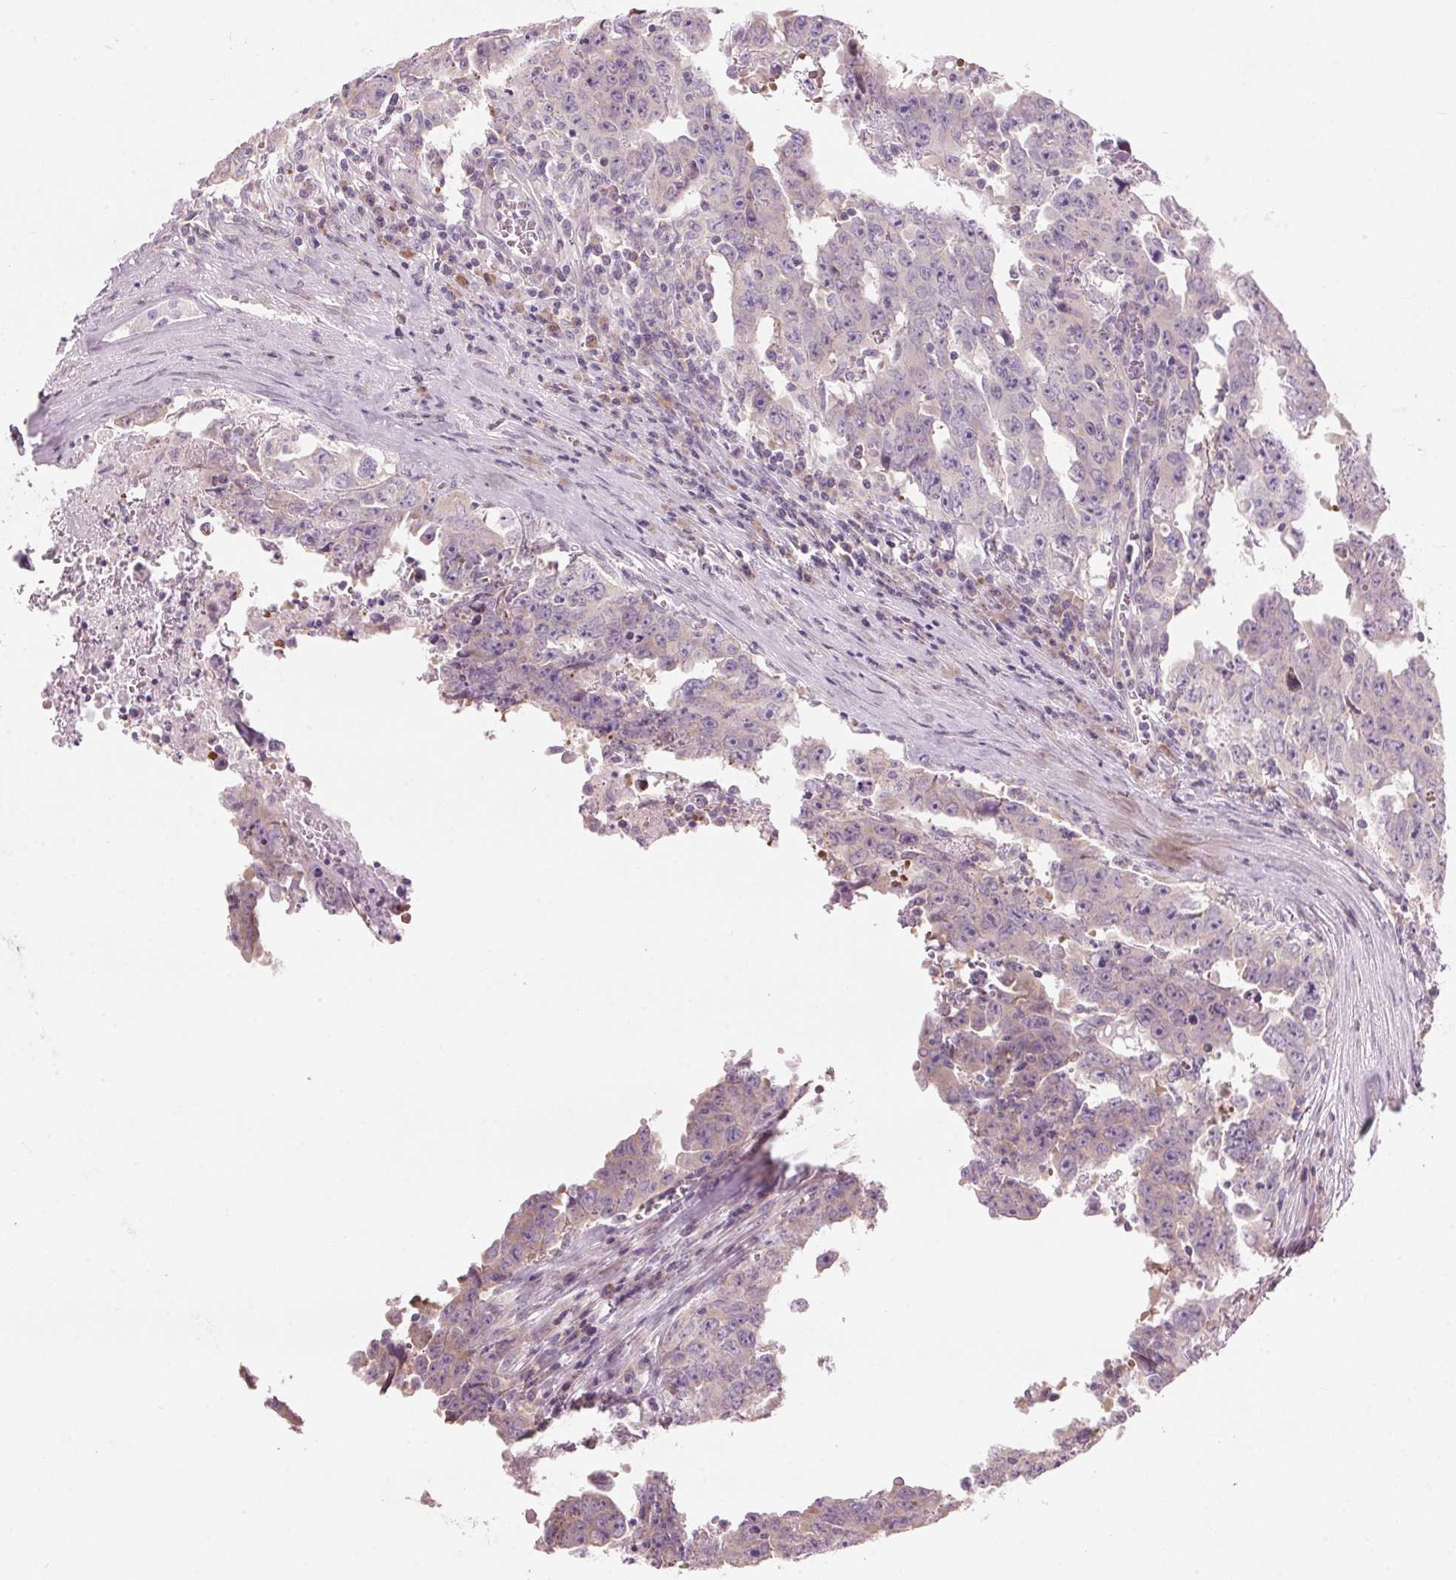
{"staining": {"intensity": "negative", "quantity": "none", "location": "none"}, "tissue": "testis cancer", "cell_type": "Tumor cells", "image_type": "cancer", "snomed": [{"axis": "morphology", "description": "Carcinoma, Embryonal, NOS"}, {"axis": "topography", "description": "Testis"}], "caption": "An image of human embryonal carcinoma (testis) is negative for staining in tumor cells.", "gene": "GNMT", "patient": {"sex": "male", "age": 22}}